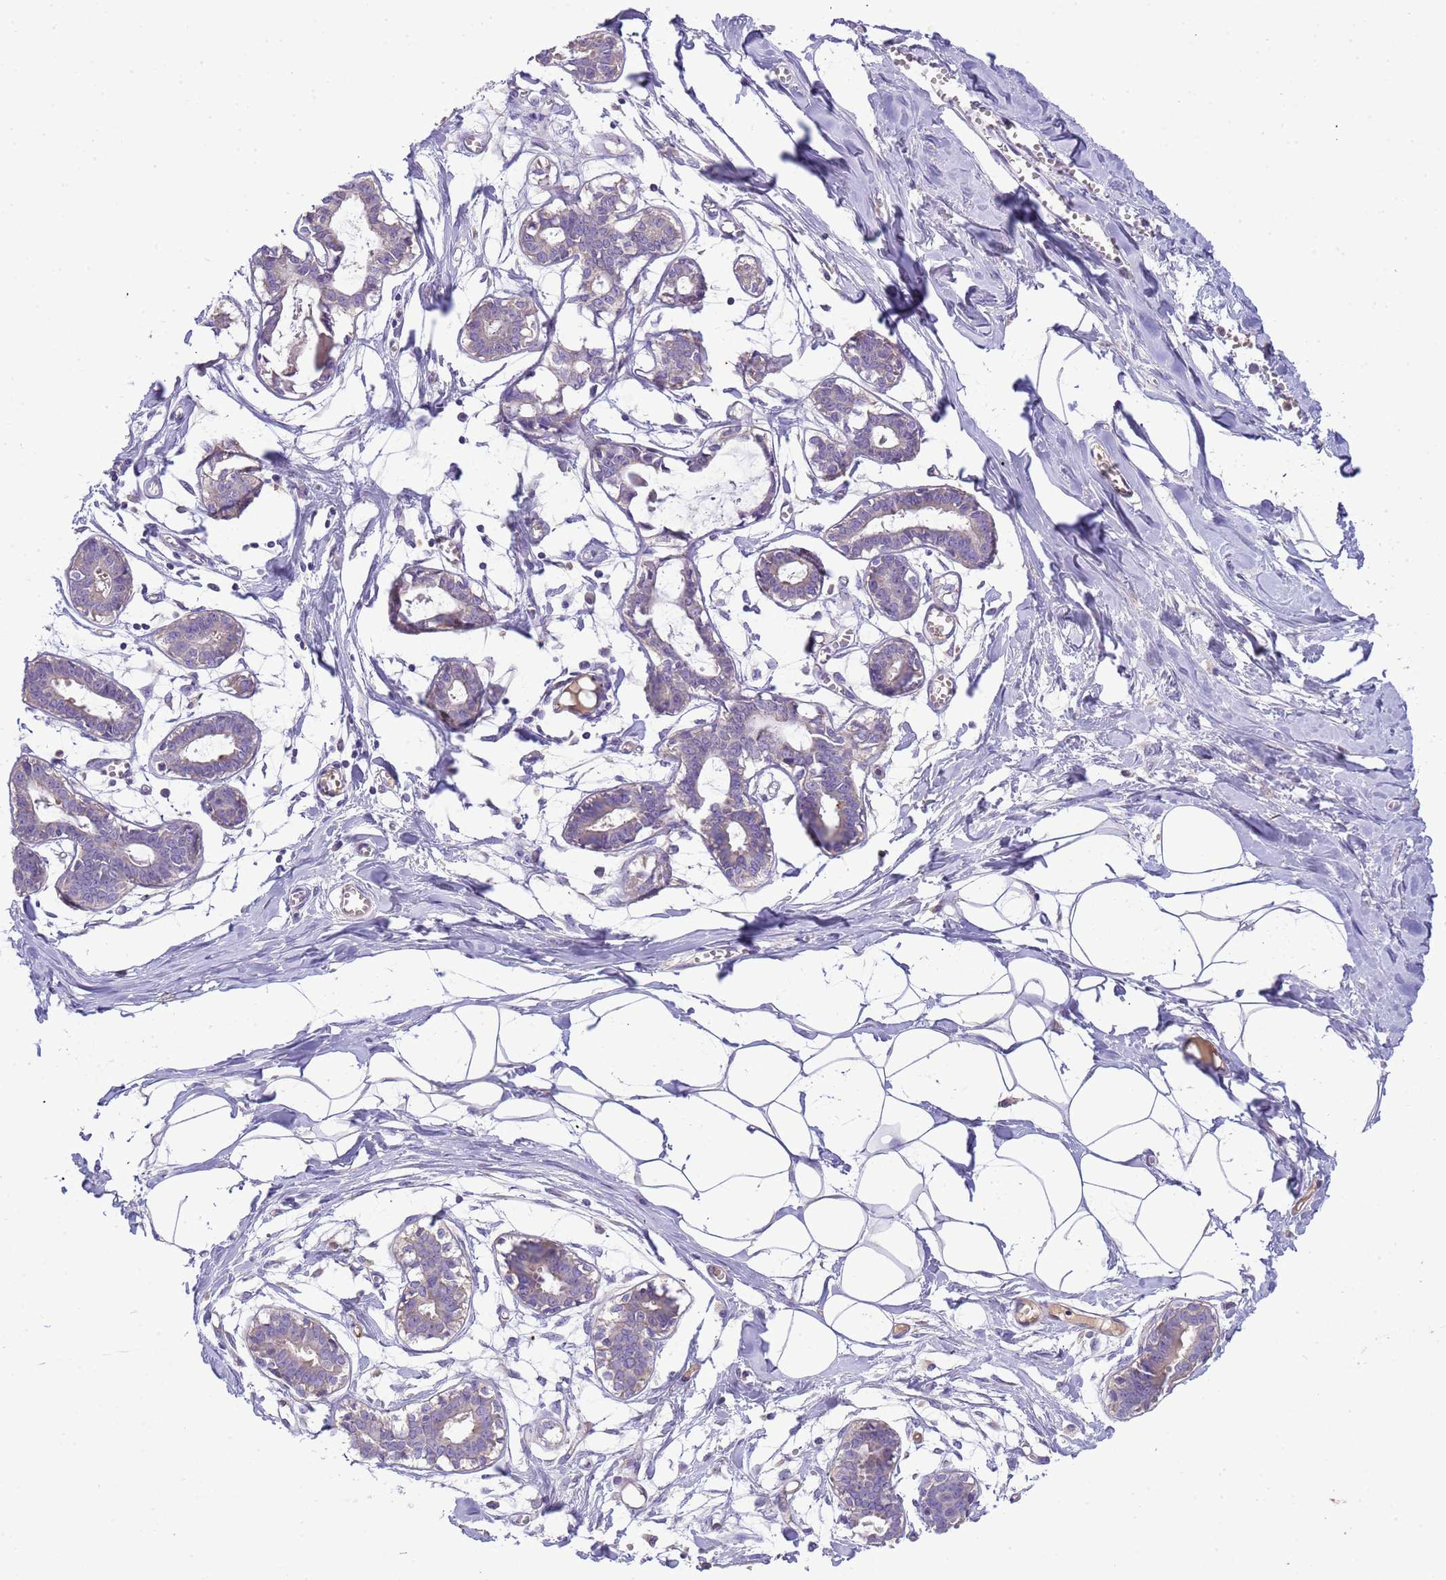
{"staining": {"intensity": "negative", "quantity": "none", "location": "none"}, "tissue": "breast", "cell_type": "Adipocytes", "image_type": "normal", "snomed": [{"axis": "morphology", "description": "Normal tissue, NOS"}, {"axis": "topography", "description": "Breast"}], "caption": "The micrograph demonstrates no significant positivity in adipocytes of breast. Brightfield microscopy of immunohistochemistry (IHC) stained with DAB (3,3'-diaminobenzidine) (brown) and hematoxylin (blue), captured at high magnification.", "gene": "PLCXD3", "patient": {"sex": "female", "age": 27}}